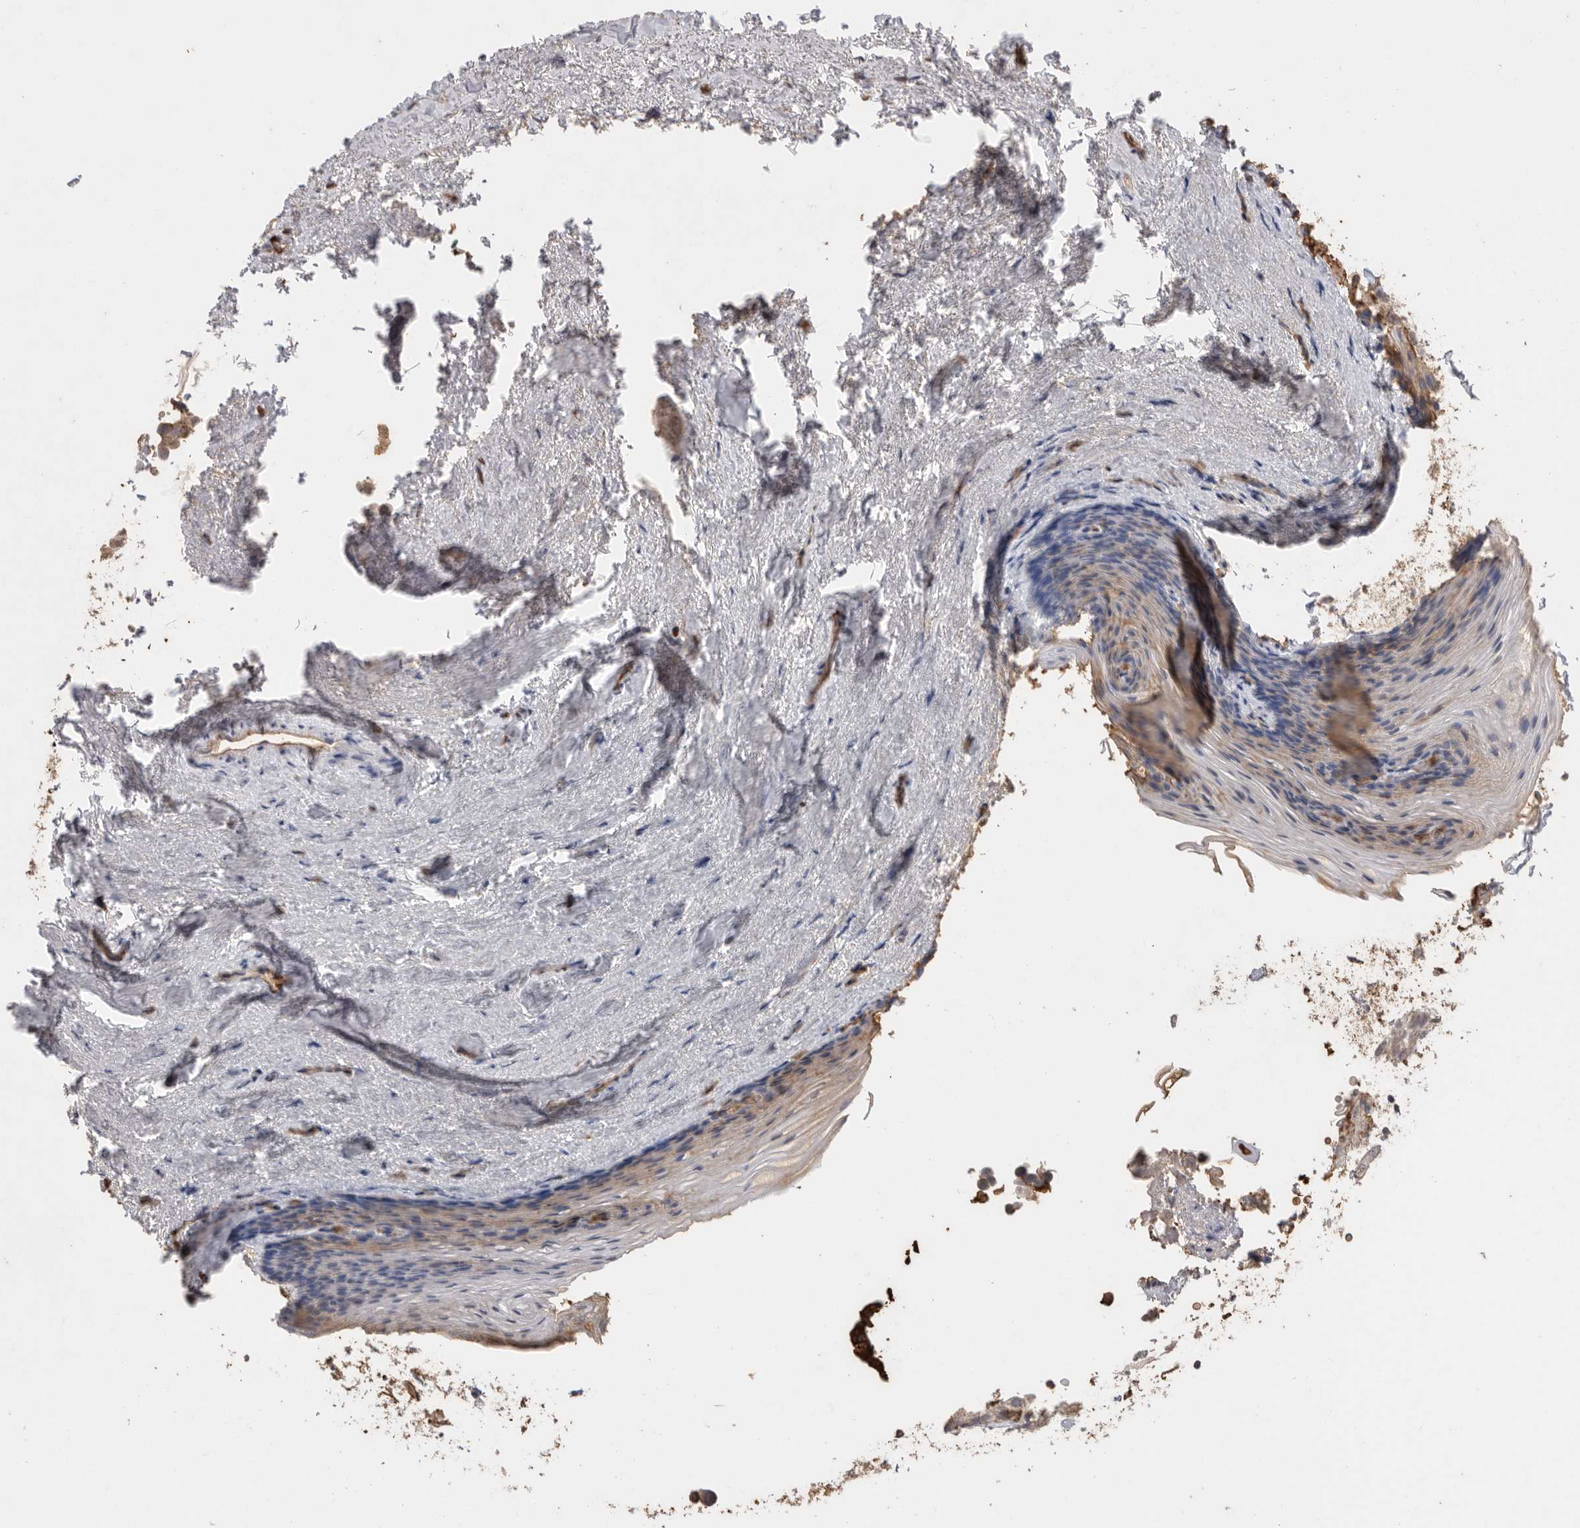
{"staining": {"intensity": "weak", "quantity": "<25%", "location": "cytoplasmic/membranous"}, "tissue": "urinary bladder", "cell_type": "Urothelial cells", "image_type": "normal", "snomed": [{"axis": "morphology", "description": "Normal tissue, NOS"}, {"axis": "topography", "description": "Urinary bladder"}], "caption": "Immunohistochemistry of normal human urinary bladder exhibits no staining in urothelial cells.", "gene": "IL27", "patient": {"sex": "female", "age": 67}}